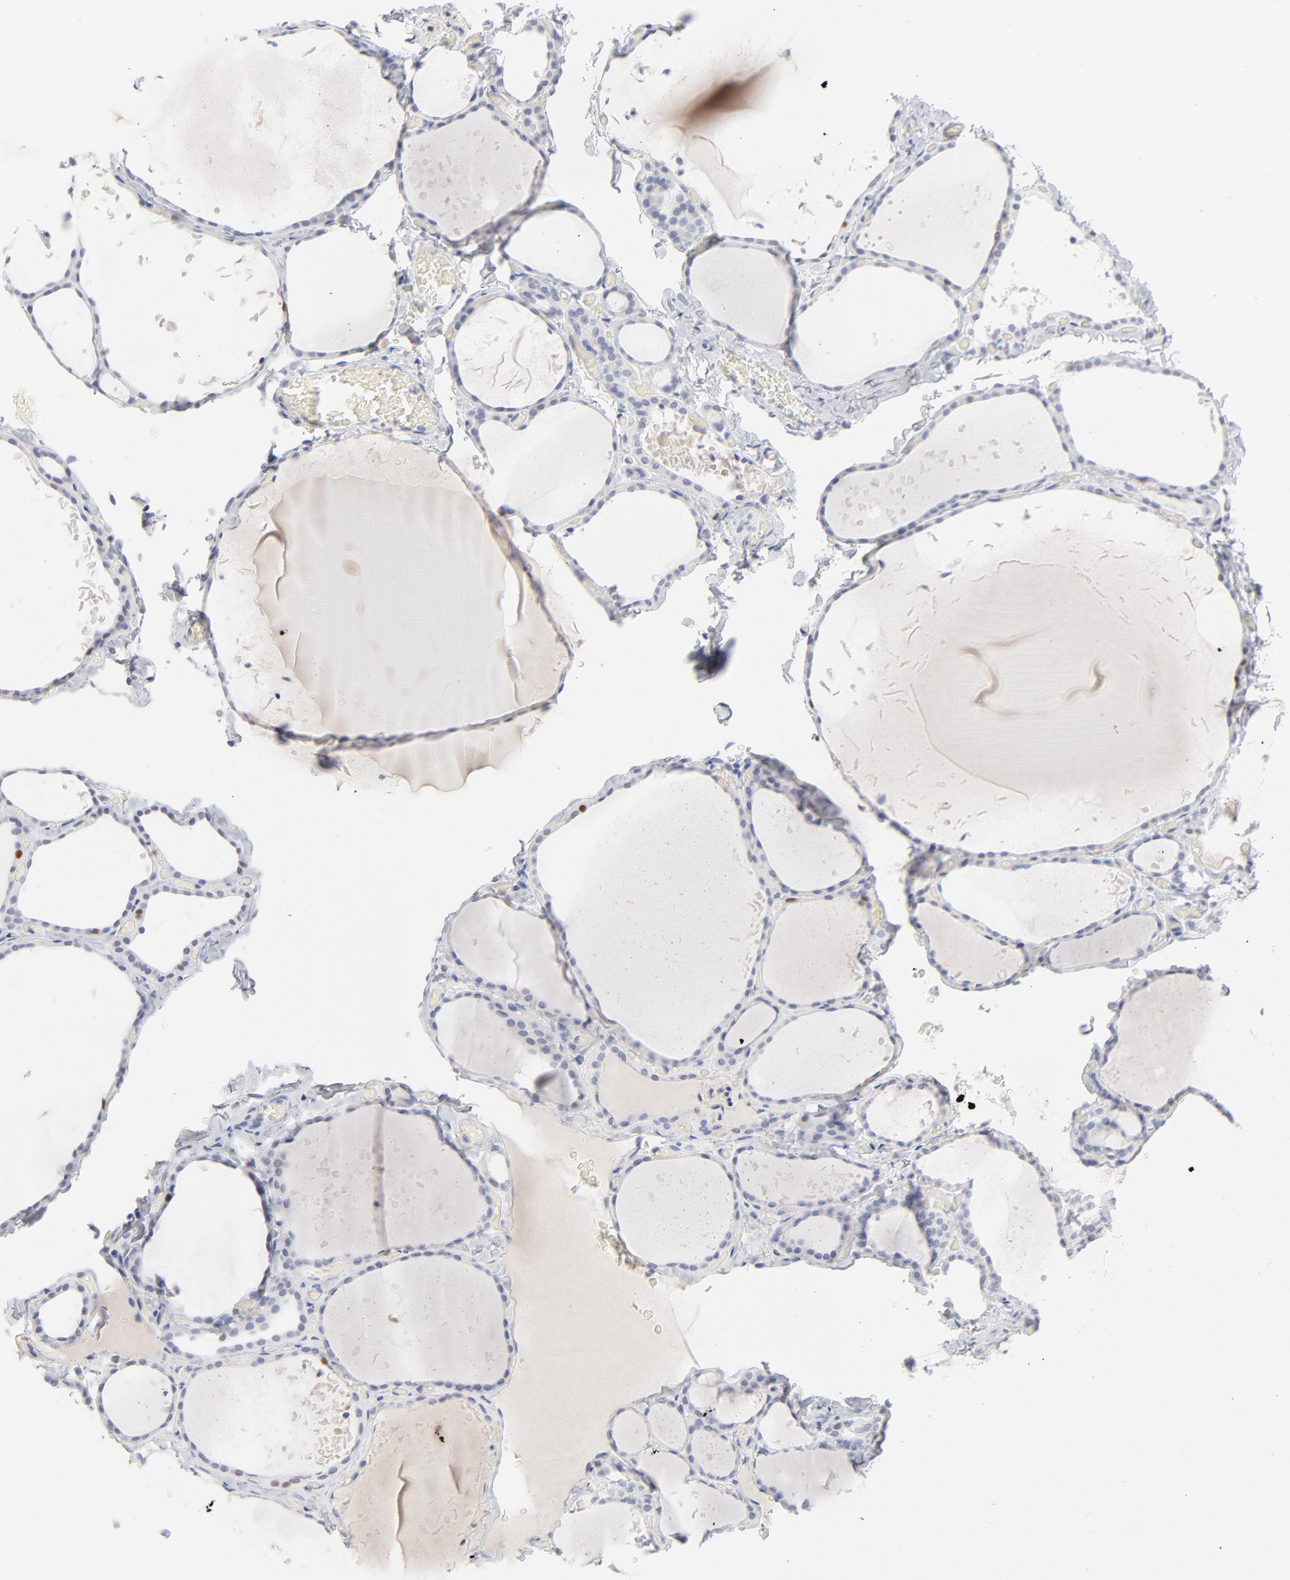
{"staining": {"intensity": "strong", "quantity": "<25%", "location": "nuclear"}, "tissue": "thyroid gland", "cell_type": "Glandular cells", "image_type": "normal", "snomed": [{"axis": "morphology", "description": "Normal tissue, NOS"}, {"axis": "topography", "description": "Thyroid gland"}], "caption": "Immunohistochemical staining of benign thyroid gland displays strong nuclear protein staining in about <25% of glandular cells.", "gene": "MCM7", "patient": {"sex": "female", "age": 22}}